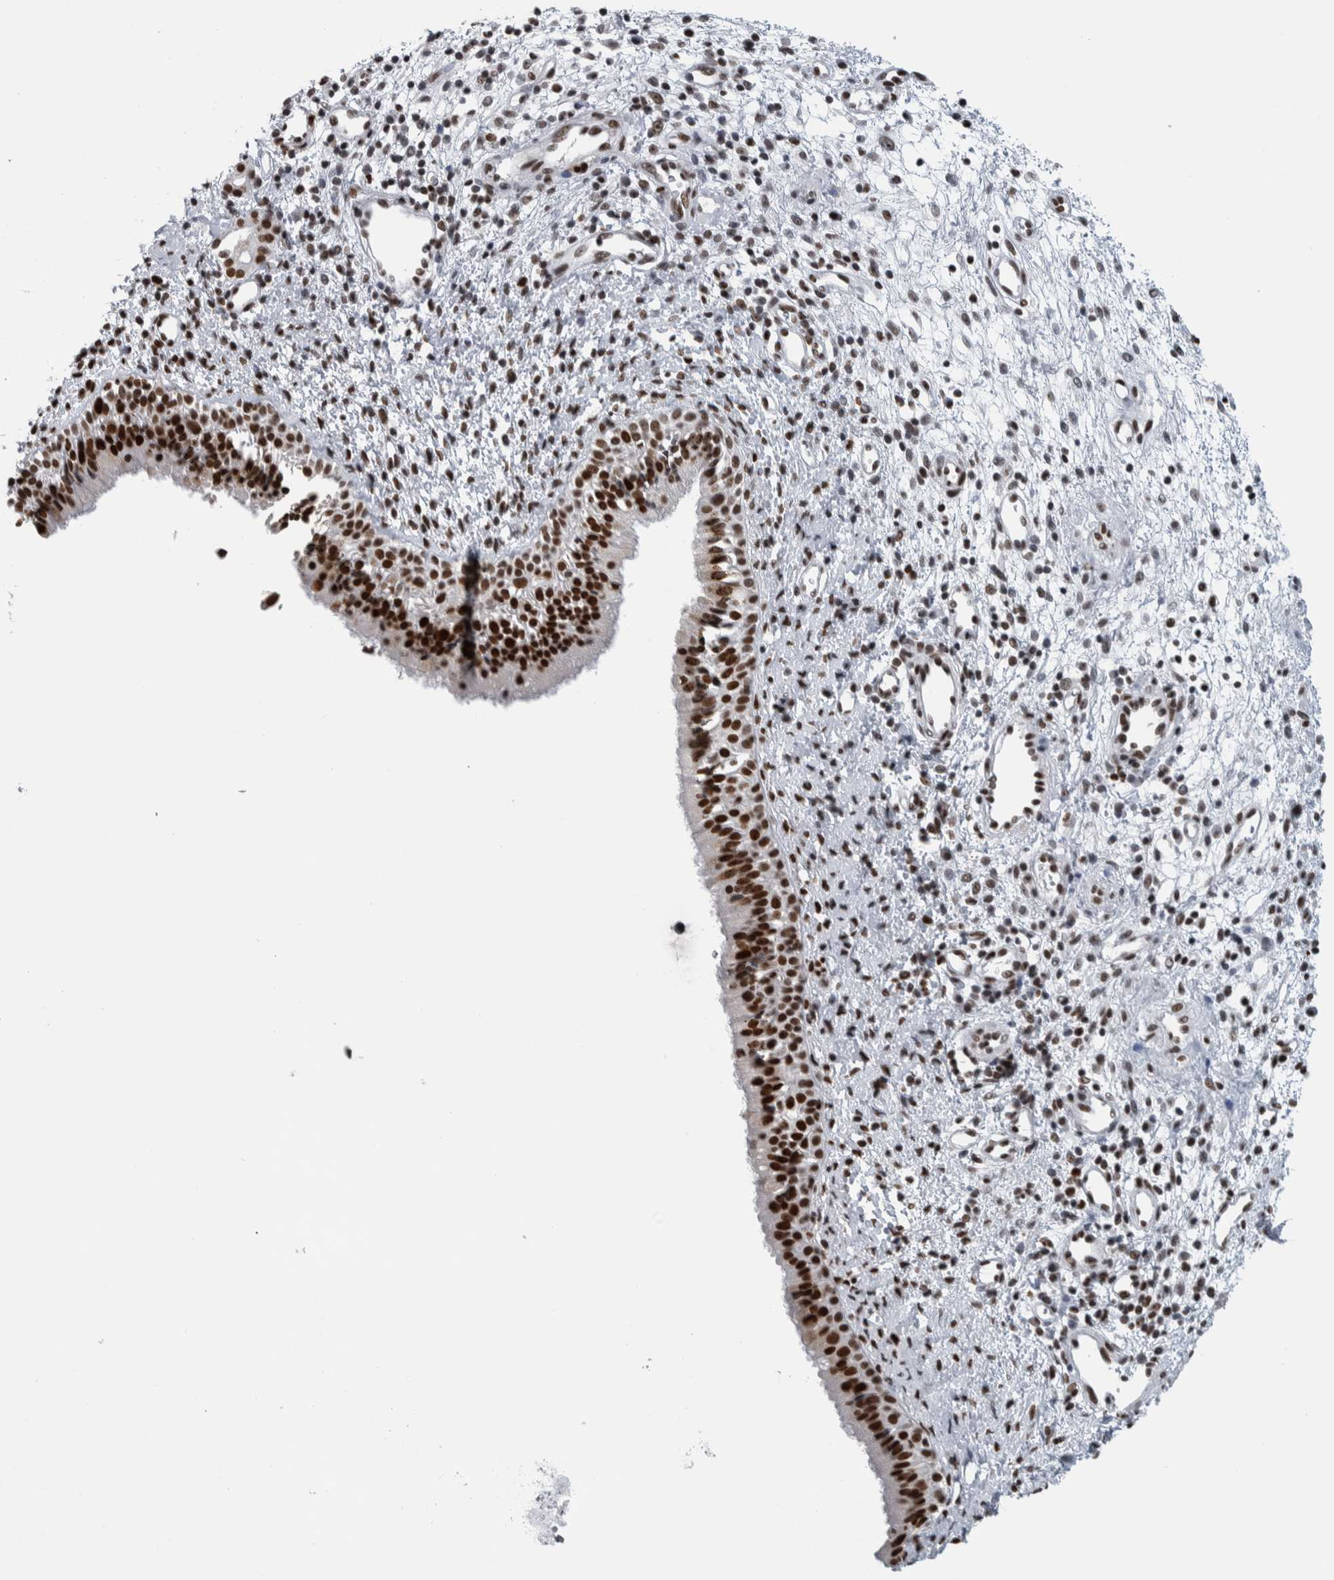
{"staining": {"intensity": "strong", "quantity": ">75%", "location": "nuclear"}, "tissue": "nasopharynx", "cell_type": "Respiratory epithelial cells", "image_type": "normal", "snomed": [{"axis": "morphology", "description": "Normal tissue, NOS"}, {"axis": "topography", "description": "Nasopharynx"}], "caption": "Strong nuclear protein positivity is identified in approximately >75% of respiratory epithelial cells in nasopharynx. (Brightfield microscopy of DAB IHC at high magnification).", "gene": "TOP2B", "patient": {"sex": "male", "age": 22}}